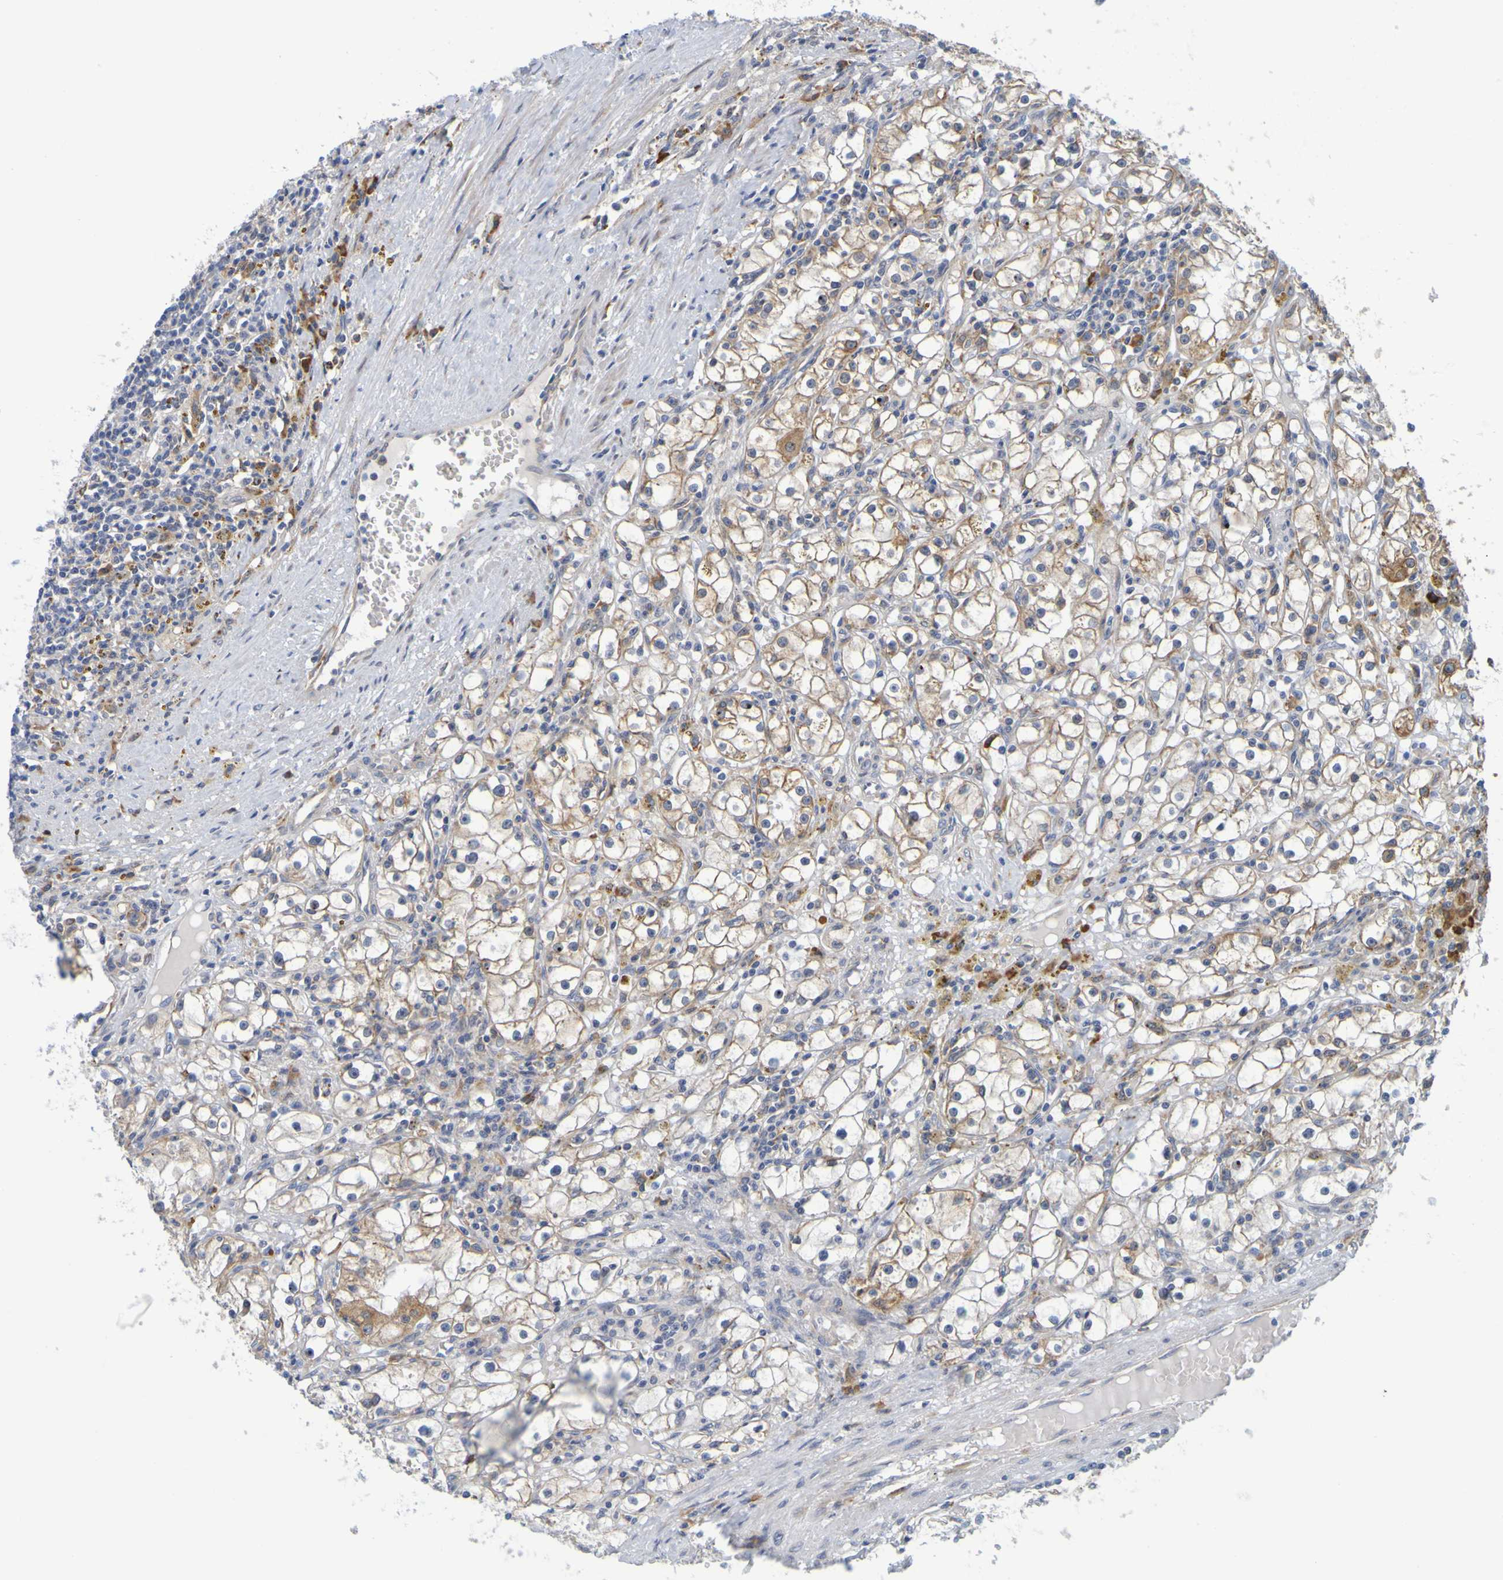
{"staining": {"intensity": "moderate", "quantity": "25%-75%", "location": "cytoplasmic/membranous"}, "tissue": "renal cancer", "cell_type": "Tumor cells", "image_type": "cancer", "snomed": [{"axis": "morphology", "description": "Adenocarcinoma, NOS"}, {"axis": "topography", "description": "Kidney"}], "caption": "High-power microscopy captured an IHC image of adenocarcinoma (renal), revealing moderate cytoplasmic/membranous expression in approximately 25%-75% of tumor cells.", "gene": "SIL1", "patient": {"sex": "male", "age": 56}}